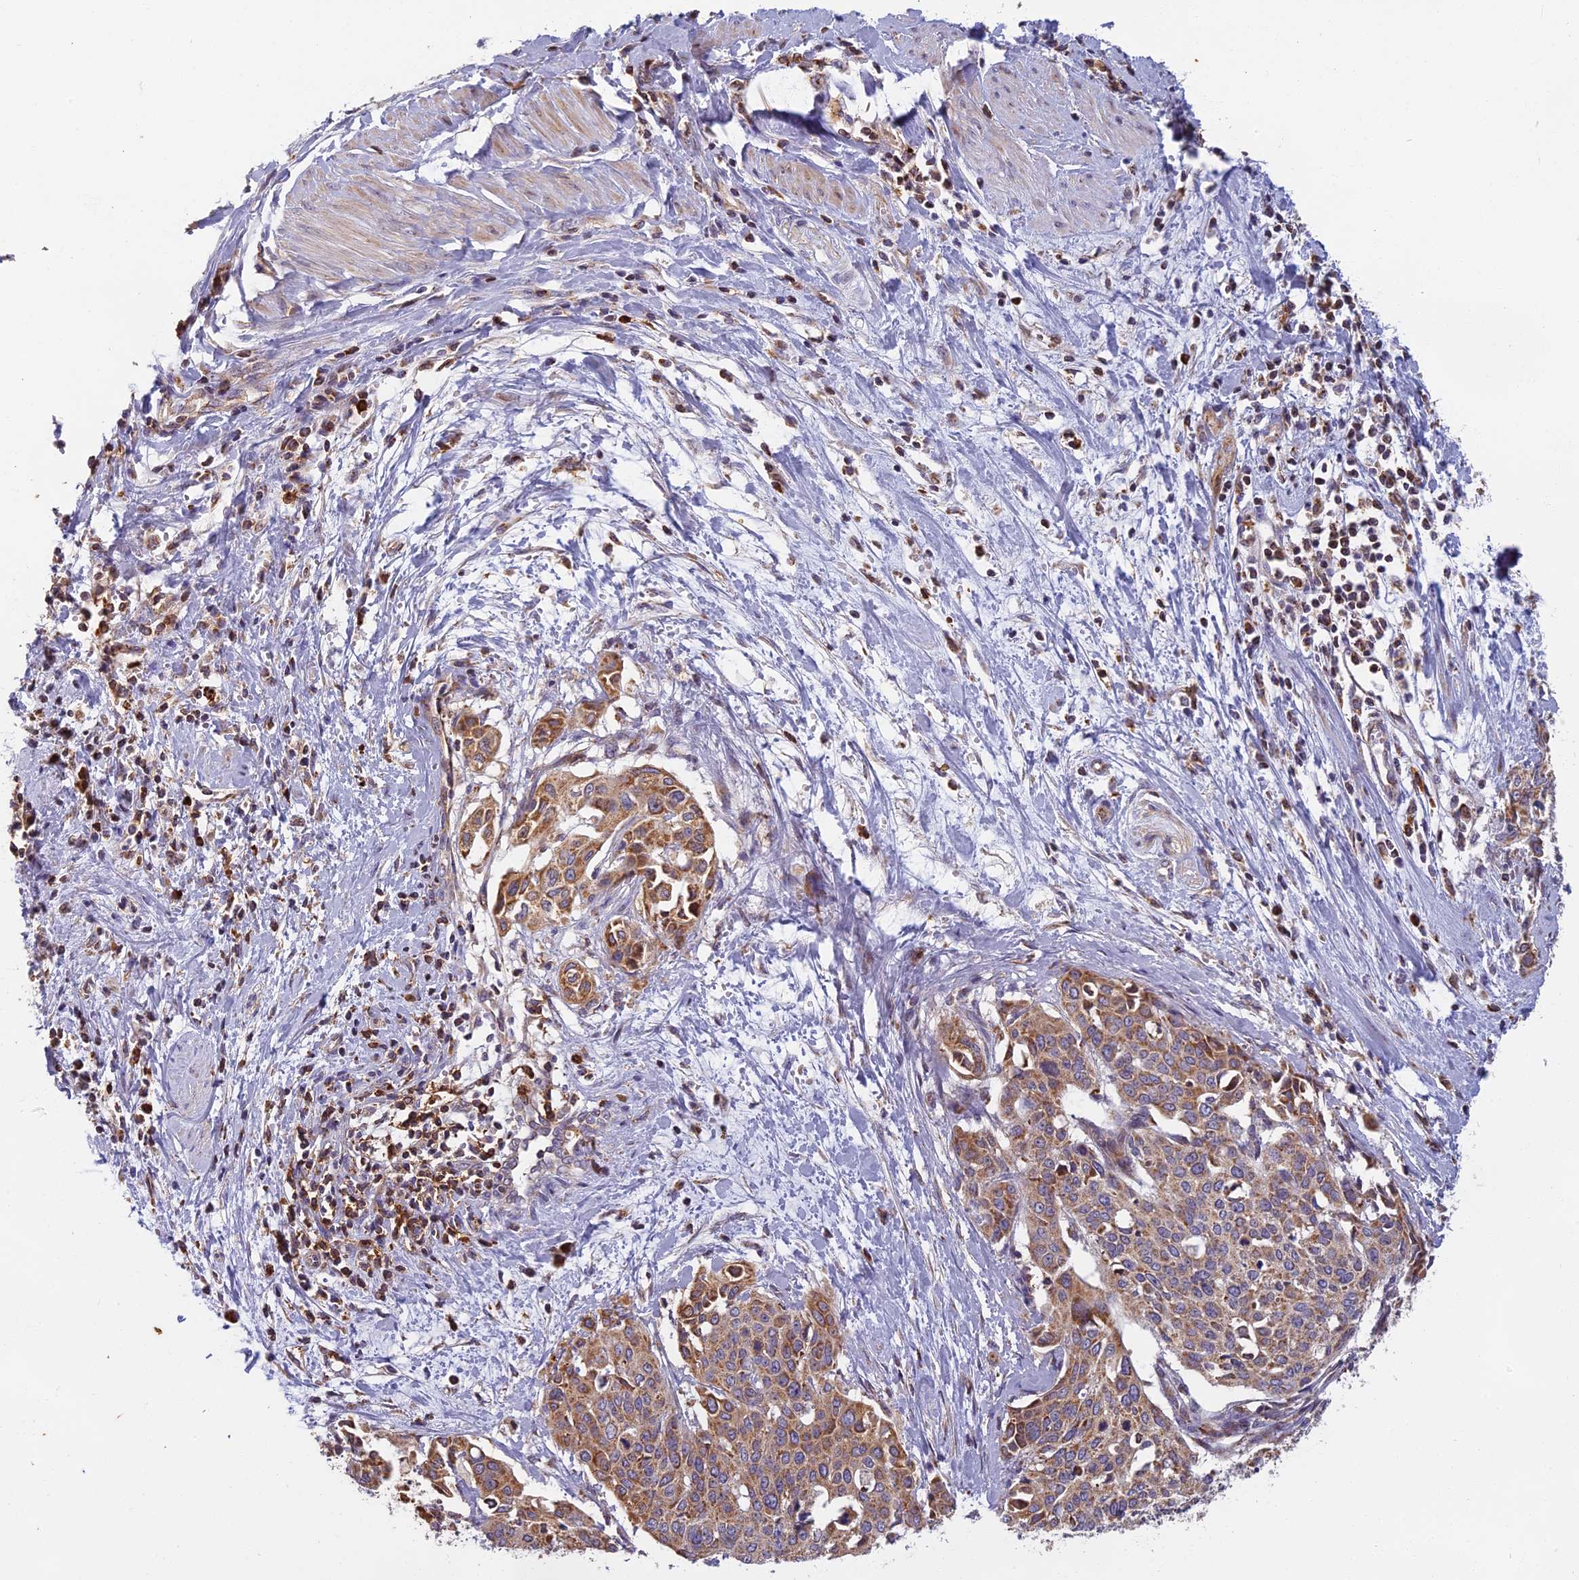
{"staining": {"intensity": "moderate", "quantity": ">75%", "location": "cytoplasmic/membranous"}, "tissue": "cervical cancer", "cell_type": "Tumor cells", "image_type": "cancer", "snomed": [{"axis": "morphology", "description": "Squamous cell carcinoma, NOS"}, {"axis": "topography", "description": "Cervix"}], "caption": "Immunohistochemistry (IHC) micrograph of neoplastic tissue: squamous cell carcinoma (cervical) stained using immunohistochemistry (IHC) exhibits medium levels of moderate protein expression localized specifically in the cytoplasmic/membranous of tumor cells, appearing as a cytoplasmic/membranous brown color.", "gene": "EDAR", "patient": {"sex": "female", "age": 44}}